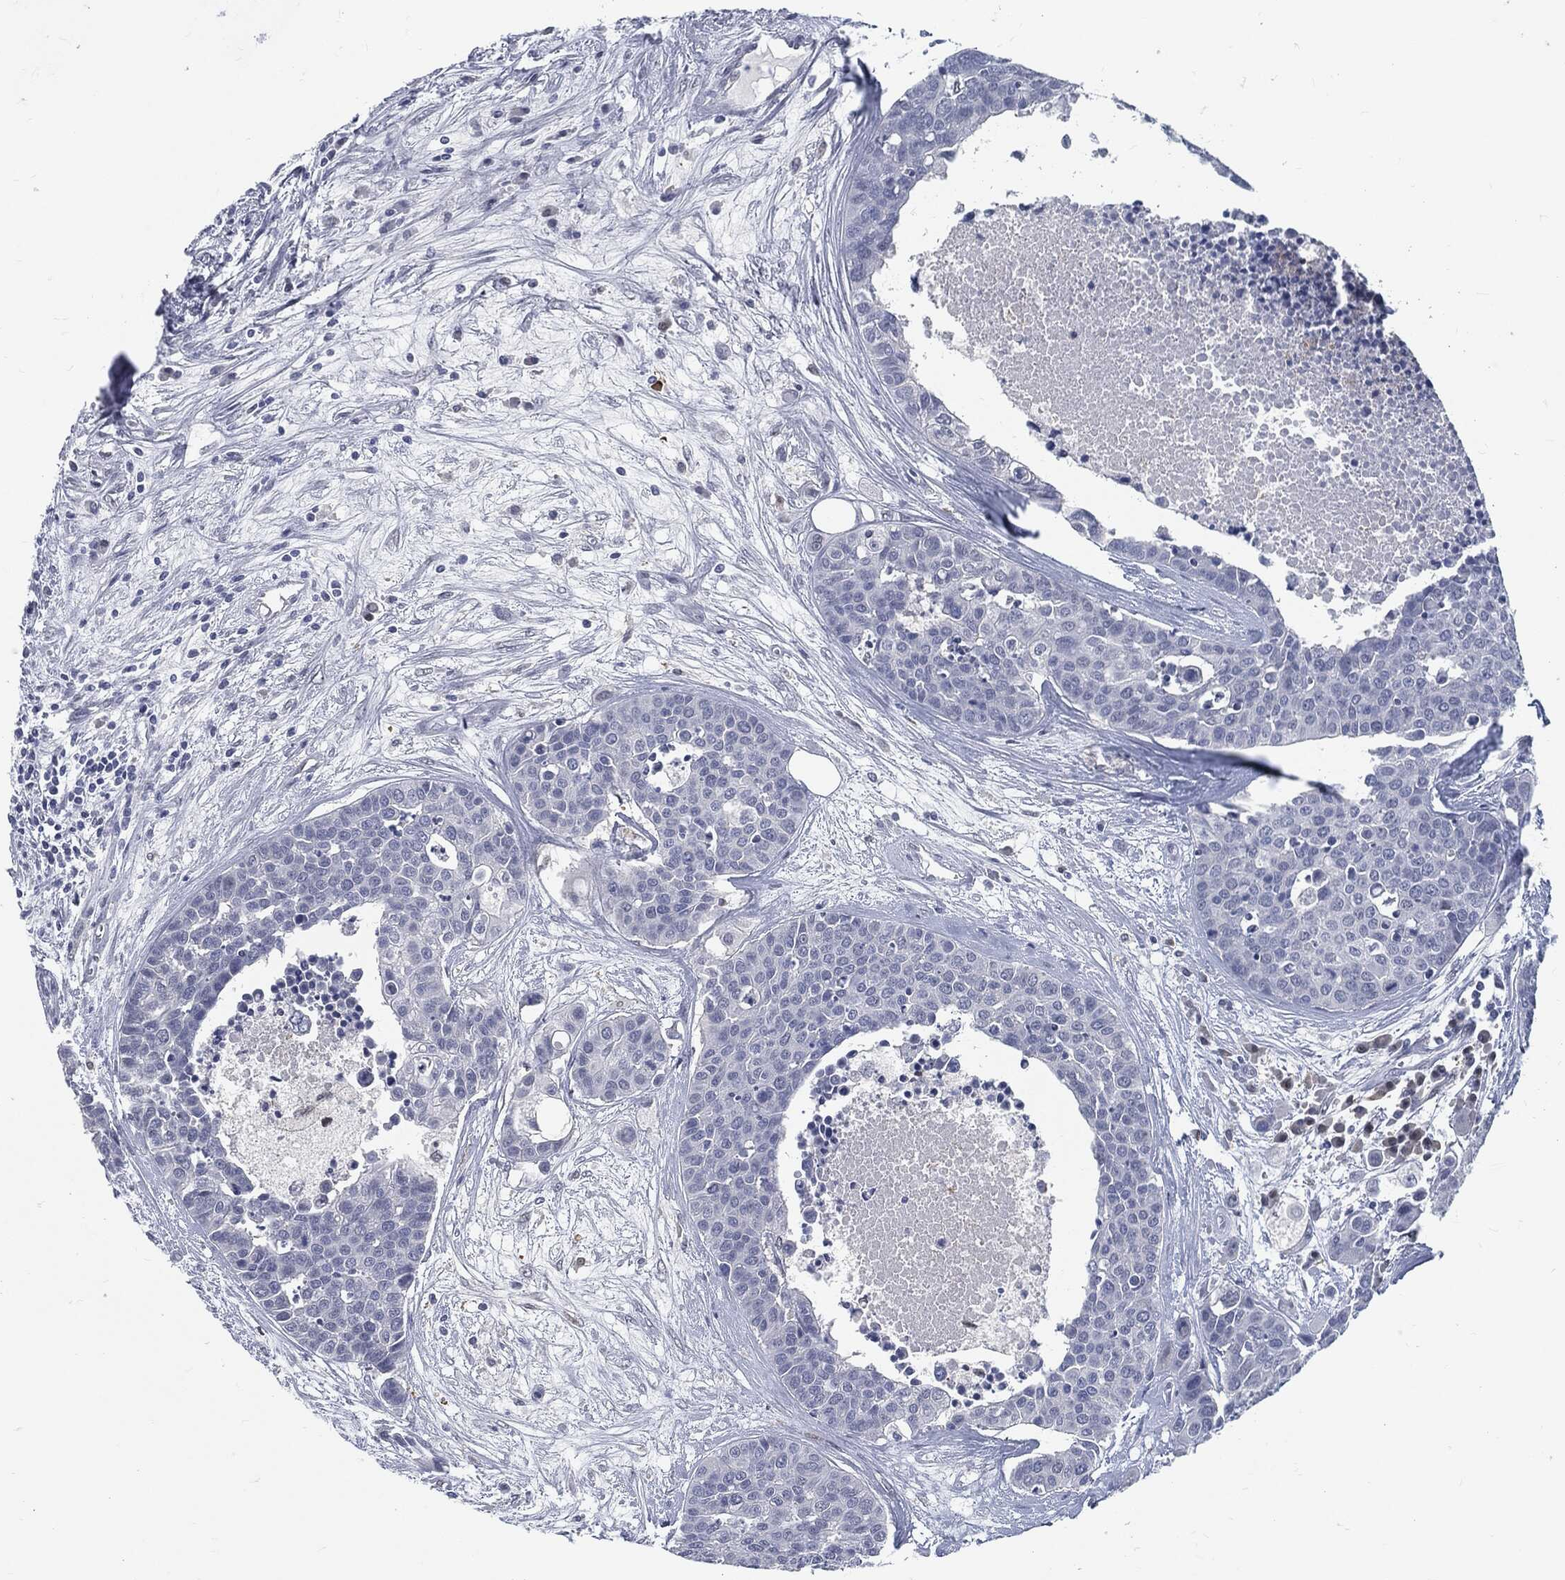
{"staining": {"intensity": "negative", "quantity": "none", "location": "none"}, "tissue": "carcinoid", "cell_type": "Tumor cells", "image_type": "cancer", "snomed": [{"axis": "morphology", "description": "Carcinoid, malignant, NOS"}, {"axis": "topography", "description": "Colon"}], "caption": "The photomicrograph shows no significant expression in tumor cells of carcinoid.", "gene": "PROM1", "patient": {"sex": "male", "age": 81}}